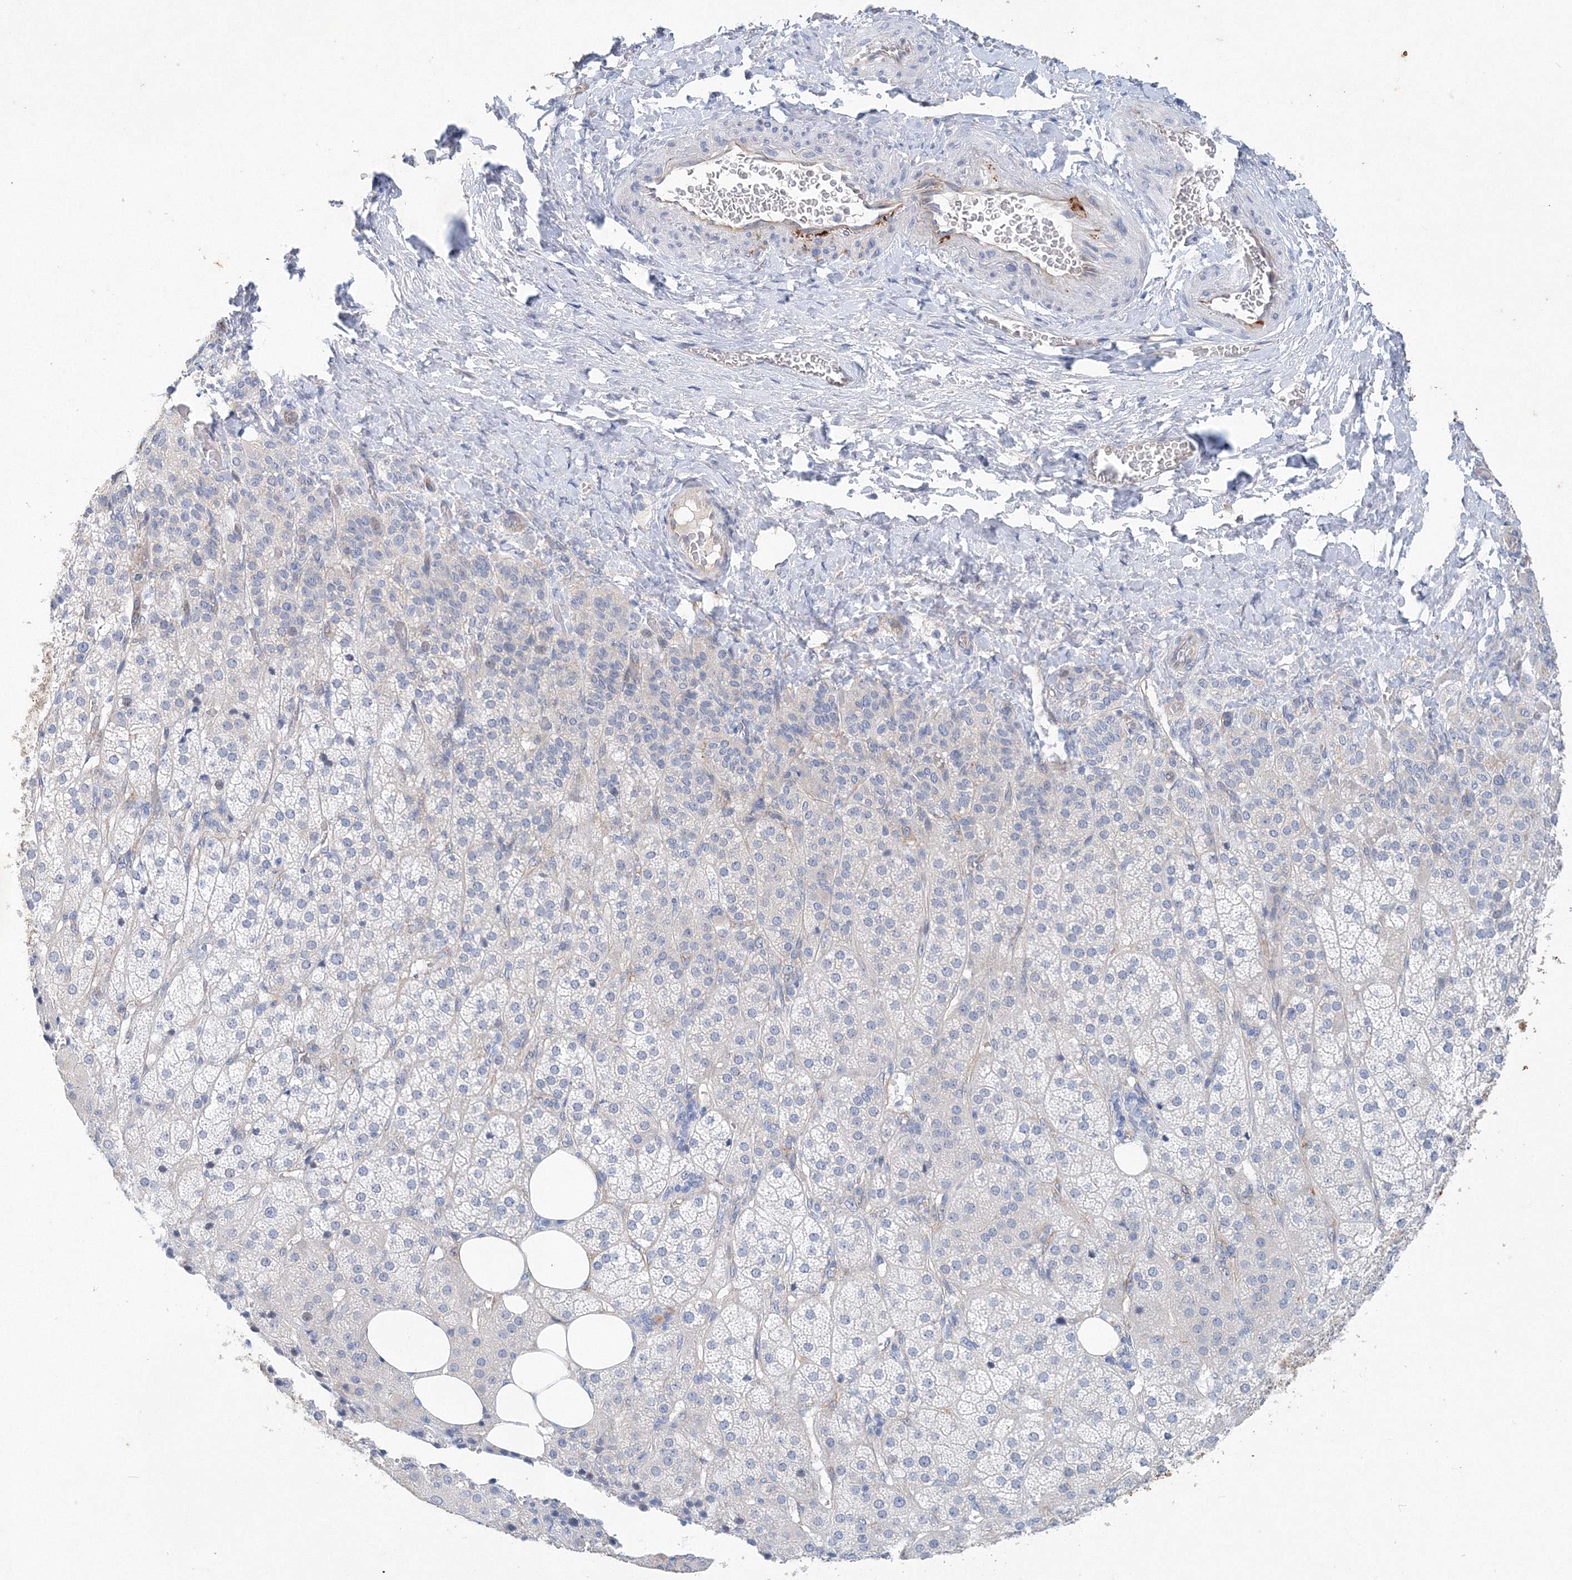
{"staining": {"intensity": "negative", "quantity": "none", "location": "none"}, "tissue": "adrenal gland", "cell_type": "Glandular cells", "image_type": "normal", "snomed": [{"axis": "morphology", "description": "Normal tissue, NOS"}, {"axis": "topography", "description": "Adrenal gland"}], "caption": "A high-resolution image shows immunohistochemistry (IHC) staining of benign adrenal gland, which displays no significant expression in glandular cells. (Stains: DAB immunohistochemistry with hematoxylin counter stain, Microscopy: brightfield microscopy at high magnification).", "gene": "TANC1", "patient": {"sex": "female", "age": 57}}